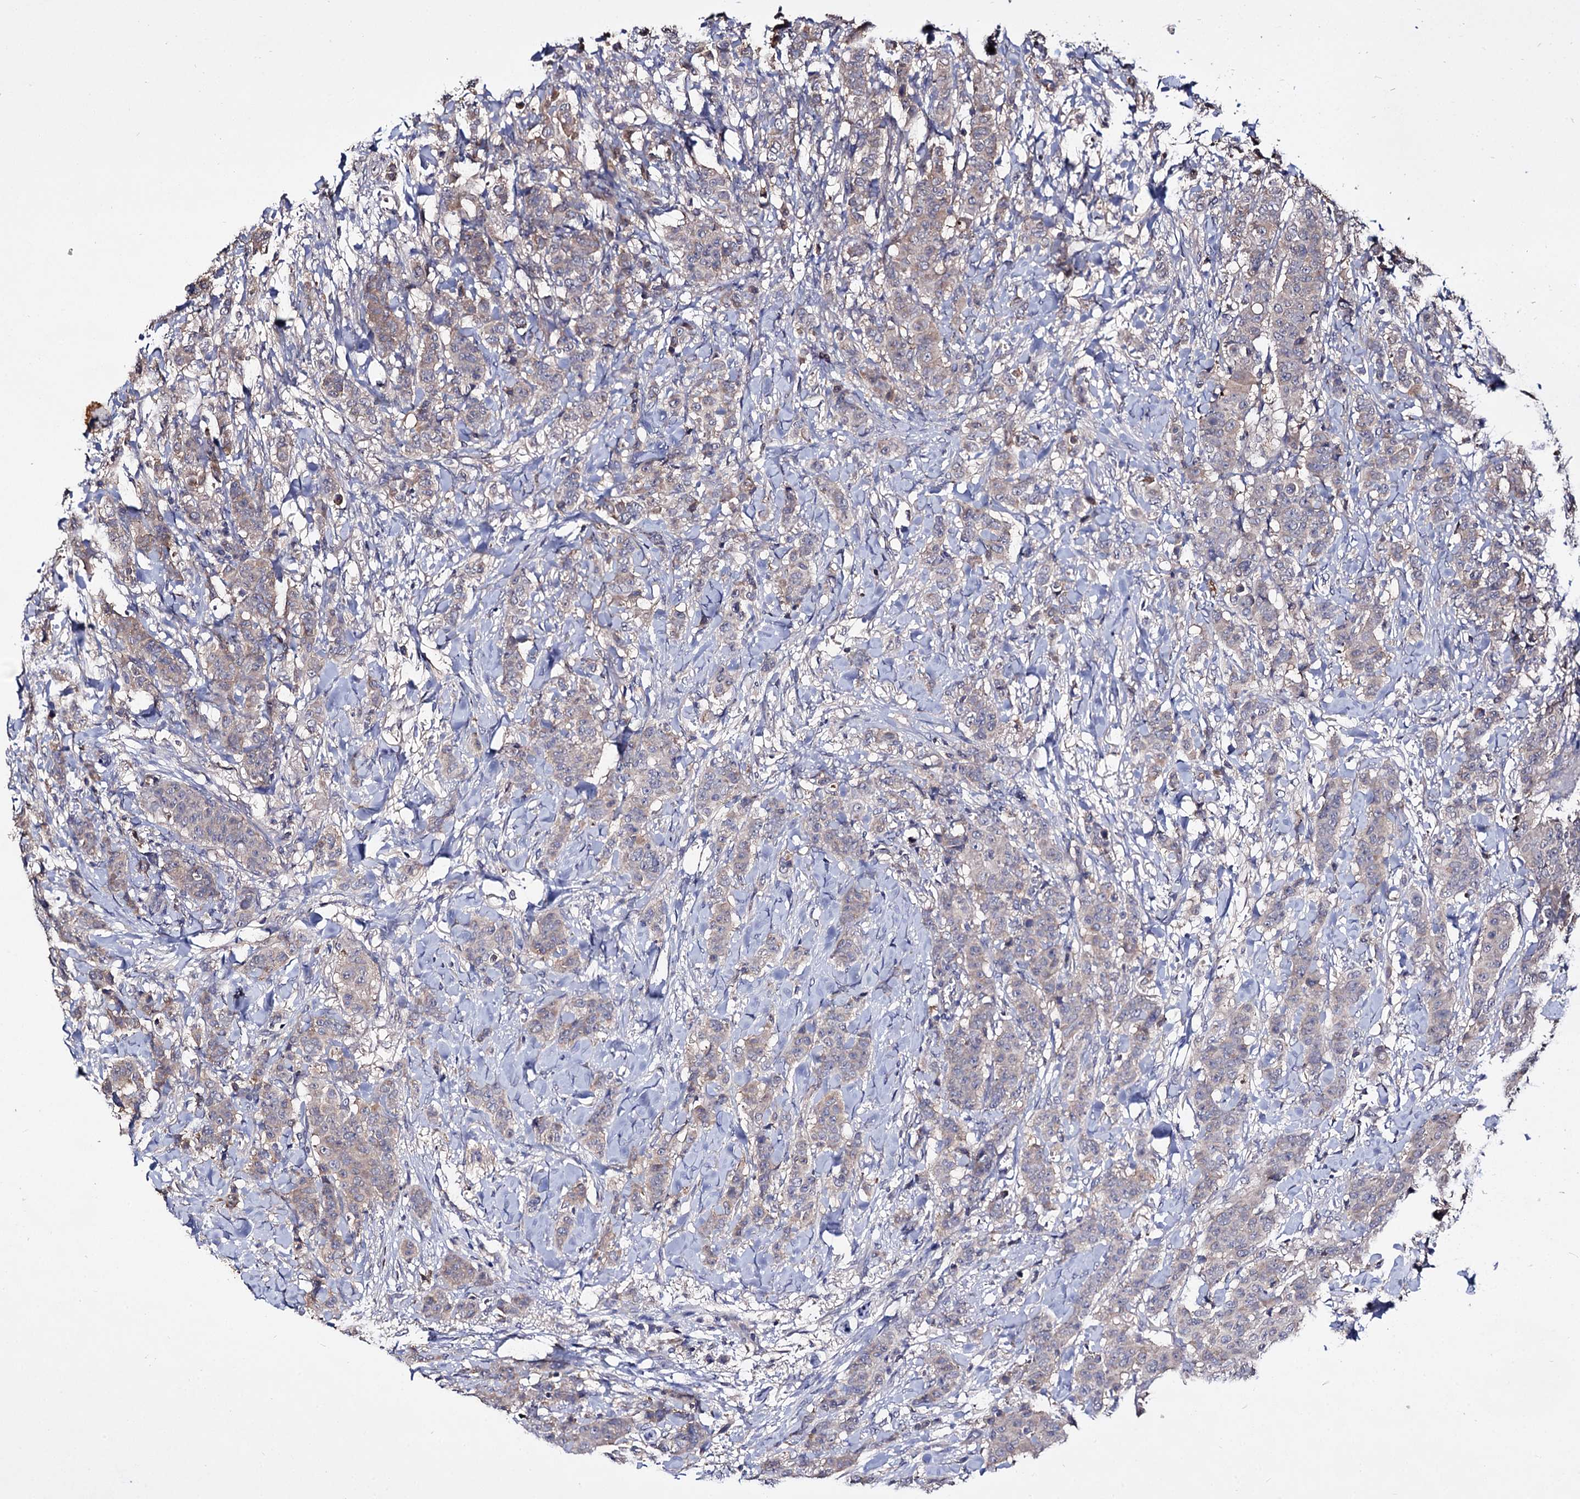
{"staining": {"intensity": "weak", "quantity": ">75%", "location": "cytoplasmic/membranous"}, "tissue": "breast cancer", "cell_type": "Tumor cells", "image_type": "cancer", "snomed": [{"axis": "morphology", "description": "Duct carcinoma"}, {"axis": "topography", "description": "Breast"}], "caption": "Immunohistochemical staining of human breast infiltrating ductal carcinoma demonstrates low levels of weak cytoplasmic/membranous protein expression in approximately >75% of tumor cells. Ihc stains the protein of interest in brown and the nuclei are stained blue.", "gene": "ARFIP2", "patient": {"sex": "female", "age": 40}}